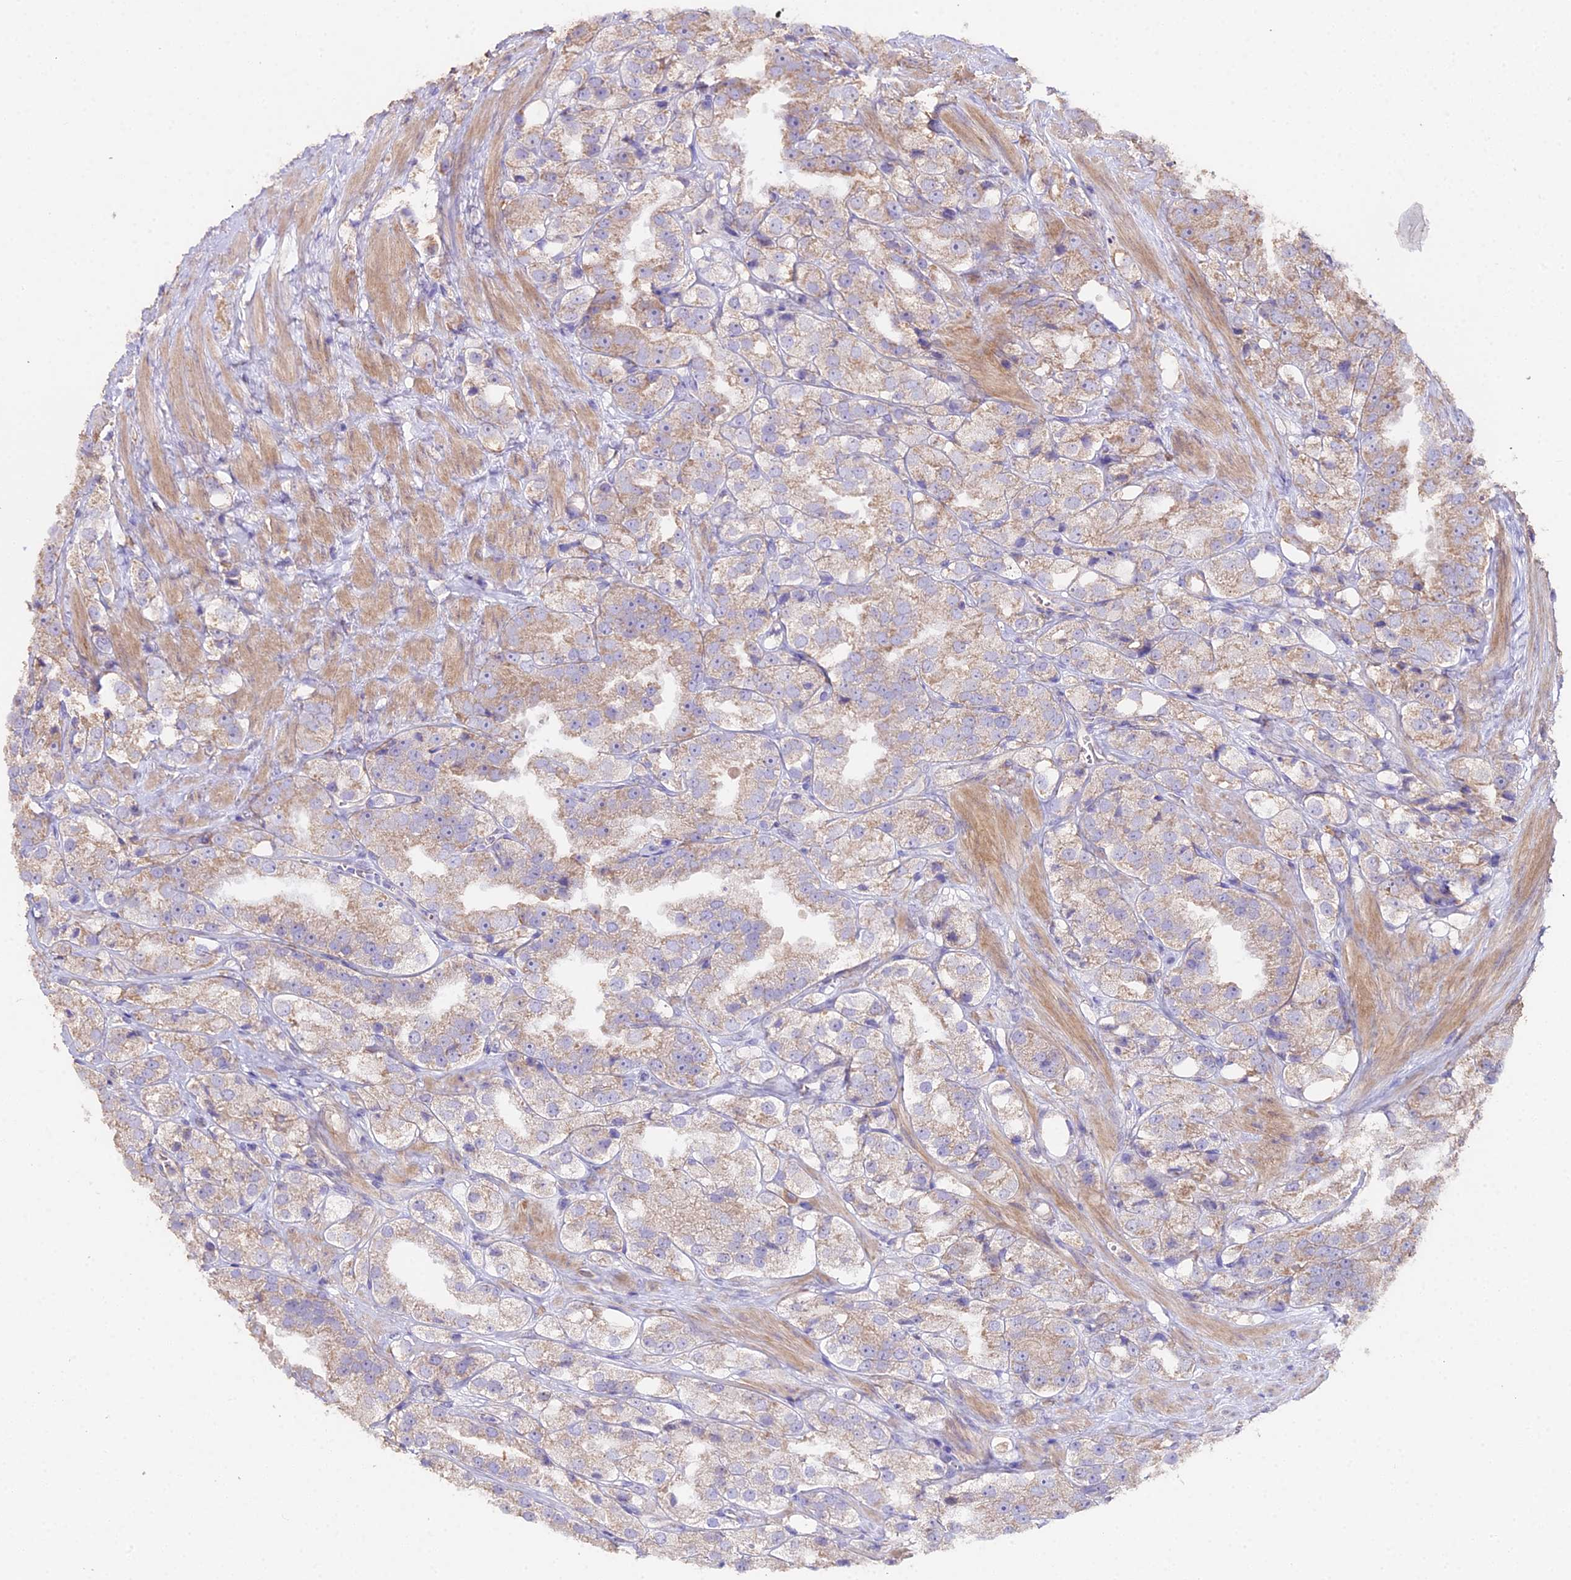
{"staining": {"intensity": "weak", "quantity": "25%-75%", "location": "cytoplasmic/membranous"}, "tissue": "prostate cancer", "cell_type": "Tumor cells", "image_type": "cancer", "snomed": [{"axis": "morphology", "description": "Adenocarcinoma, NOS"}, {"axis": "topography", "description": "Prostate"}], "caption": "Protein staining exhibits weak cytoplasmic/membranous staining in approximately 25%-75% of tumor cells in prostate cancer (adenocarcinoma).", "gene": "METTL13", "patient": {"sex": "male", "age": 79}}